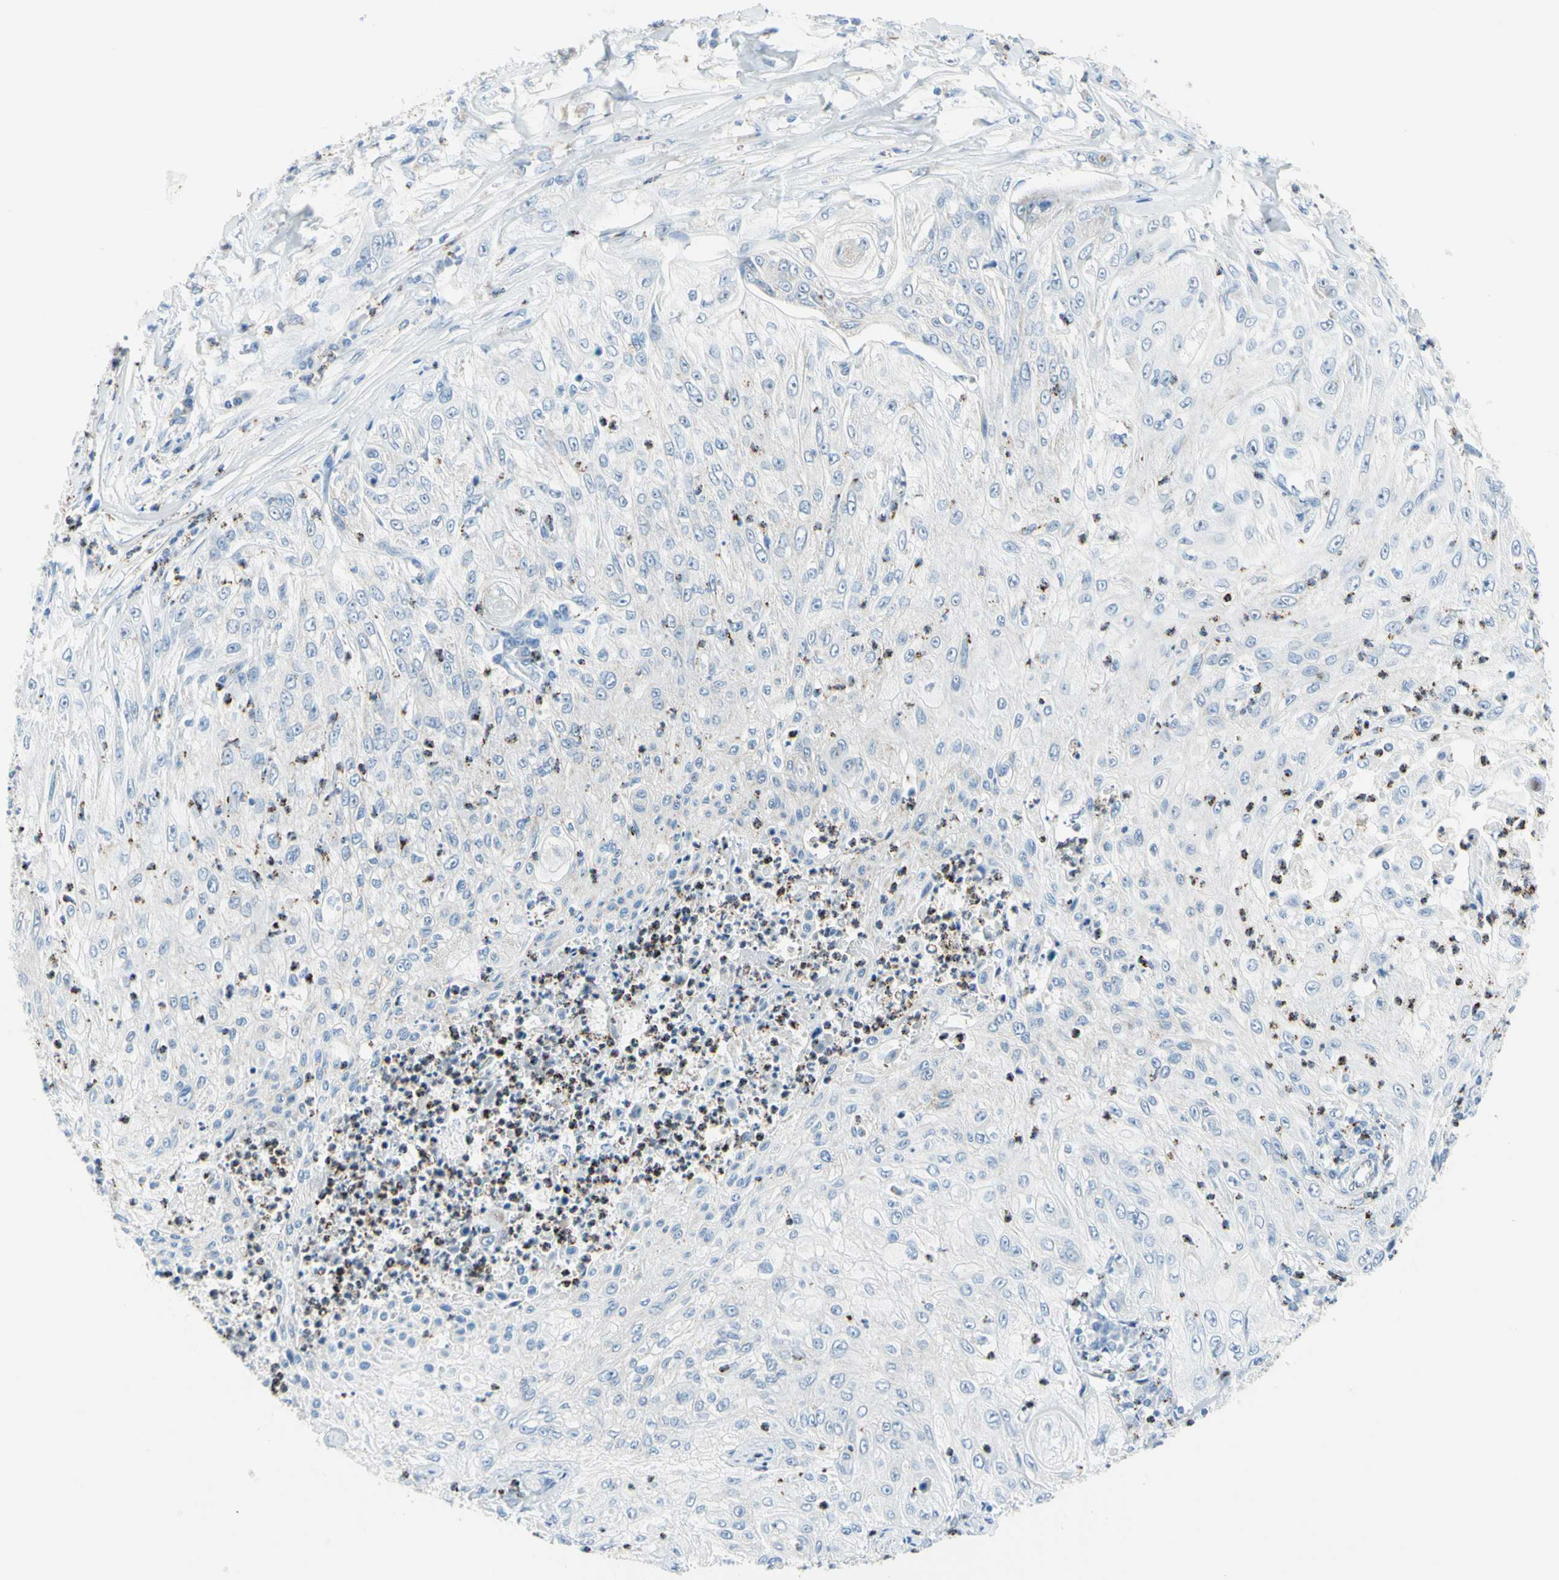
{"staining": {"intensity": "negative", "quantity": "none", "location": "none"}, "tissue": "lung cancer", "cell_type": "Tumor cells", "image_type": "cancer", "snomed": [{"axis": "morphology", "description": "Inflammation, NOS"}, {"axis": "morphology", "description": "Squamous cell carcinoma, NOS"}, {"axis": "topography", "description": "Lymph node"}, {"axis": "topography", "description": "Soft tissue"}, {"axis": "topography", "description": "Lung"}], "caption": "Lung cancer (squamous cell carcinoma) was stained to show a protein in brown. There is no significant positivity in tumor cells. The staining was performed using DAB (3,3'-diaminobenzidine) to visualize the protein expression in brown, while the nuclei were stained in blue with hematoxylin (Magnification: 20x).", "gene": "CYSLTR1", "patient": {"sex": "male", "age": 66}}